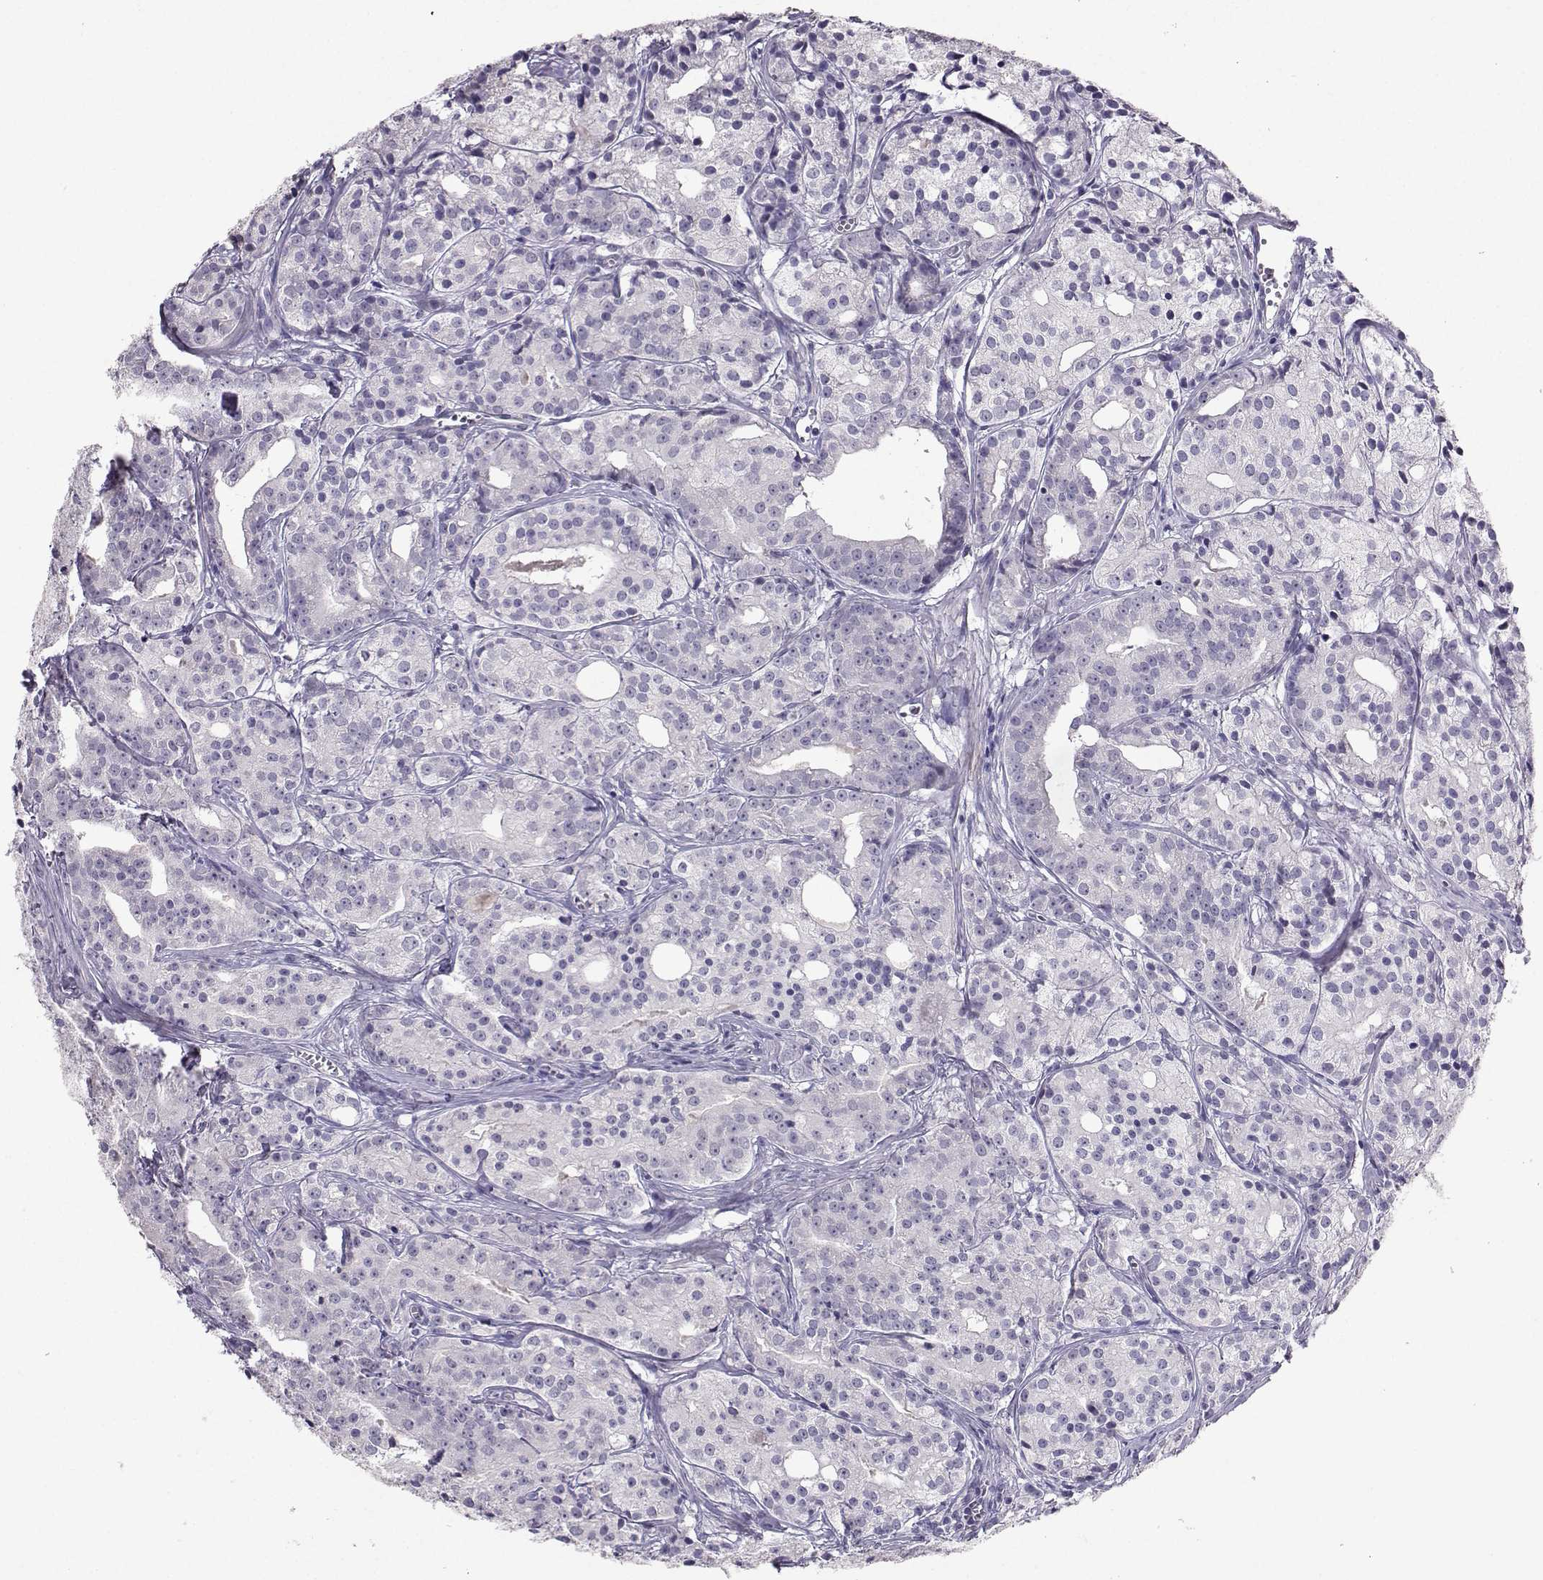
{"staining": {"intensity": "negative", "quantity": "none", "location": "none"}, "tissue": "prostate cancer", "cell_type": "Tumor cells", "image_type": "cancer", "snomed": [{"axis": "morphology", "description": "Adenocarcinoma, Medium grade"}, {"axis": "topography", "description": "Prostate"}], "caption": "Immunohistochemical staining of adenocarcinoma (medium-grade) (prostate) displays no significant expression in tumor cells.", "gene": "CARTPT", "patient": {"sex": "male", "age": 74}}